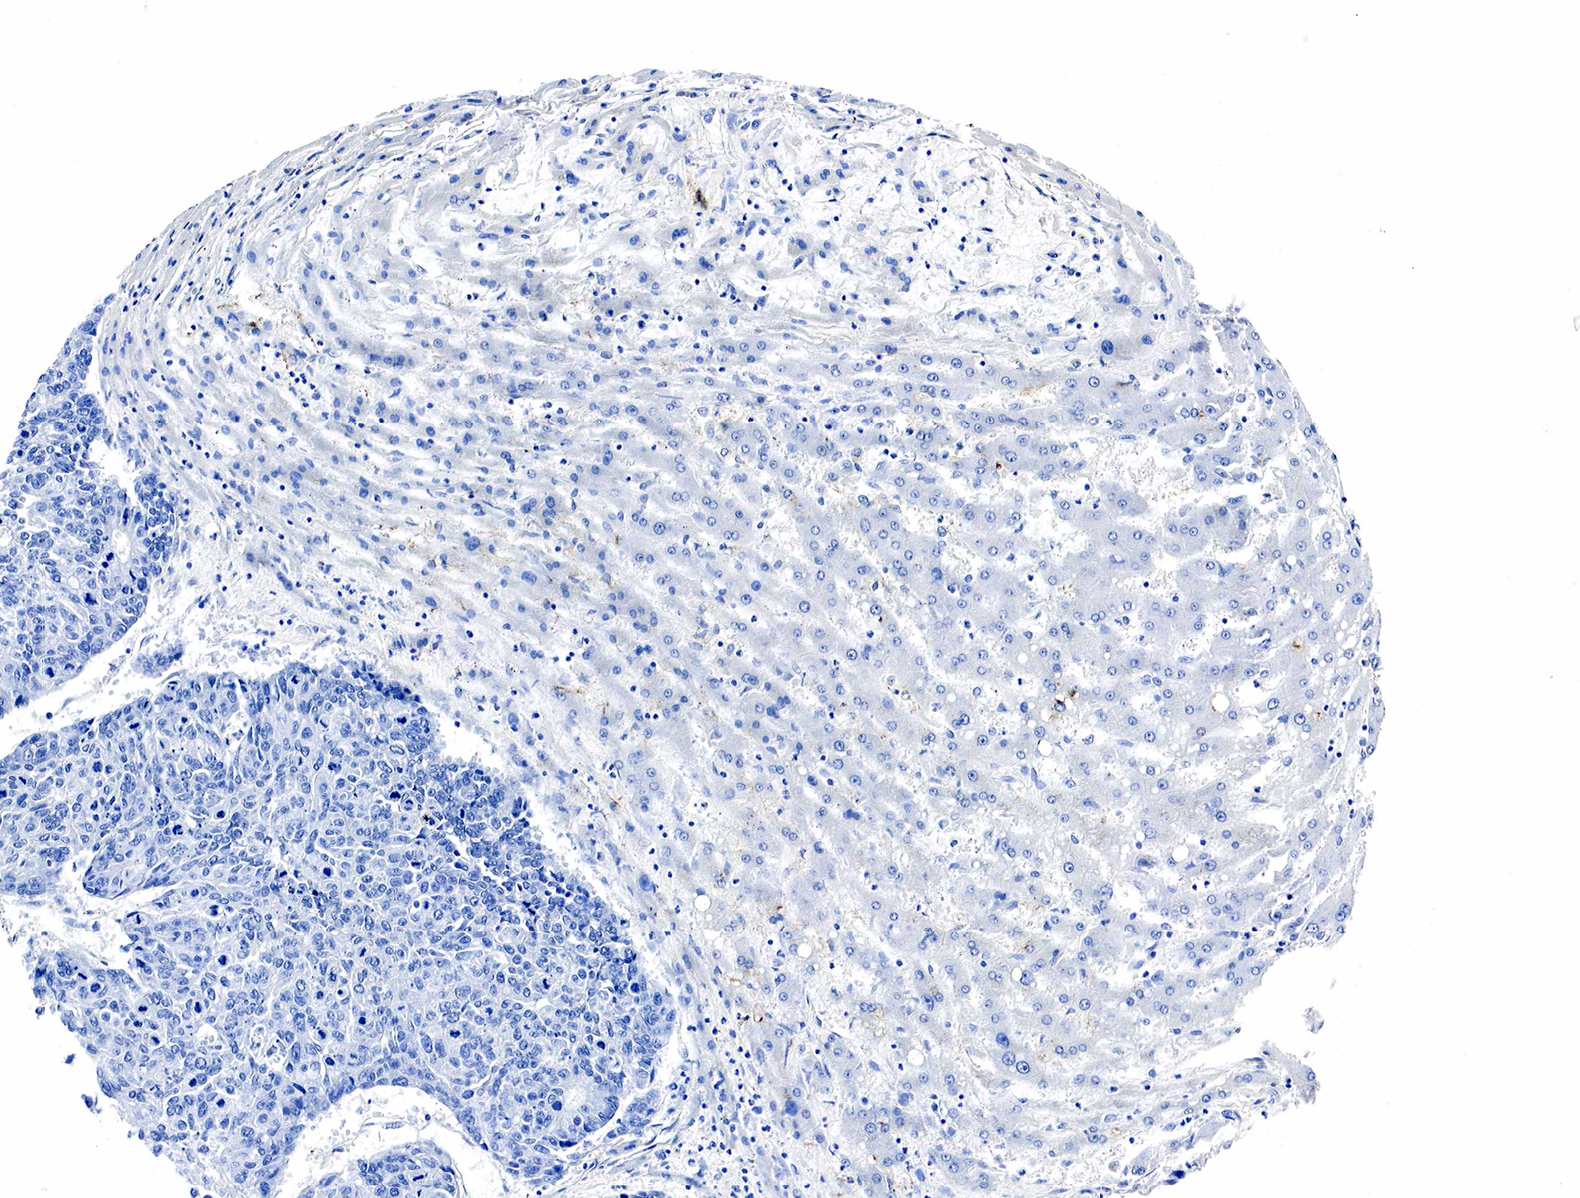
{"staining": {"intensity": "negative", "quantity": "none", "location": "none"}, "tissue": "liver cancer", "cell_type": "Tumor cells", "image_type": "cancer", "snomed": [{"axis": "morphology", "description": "Carcinoma, metastatic, NOS"}, {"axis": "topography", "description": "Liver"}], "caption": "Human liver cancer (metastatic carcinoma) stained for a protein using IHC reveals no staining in tumor cells.", "gene": "ACP3", "patient": {"sex": "male", "age": 49}}